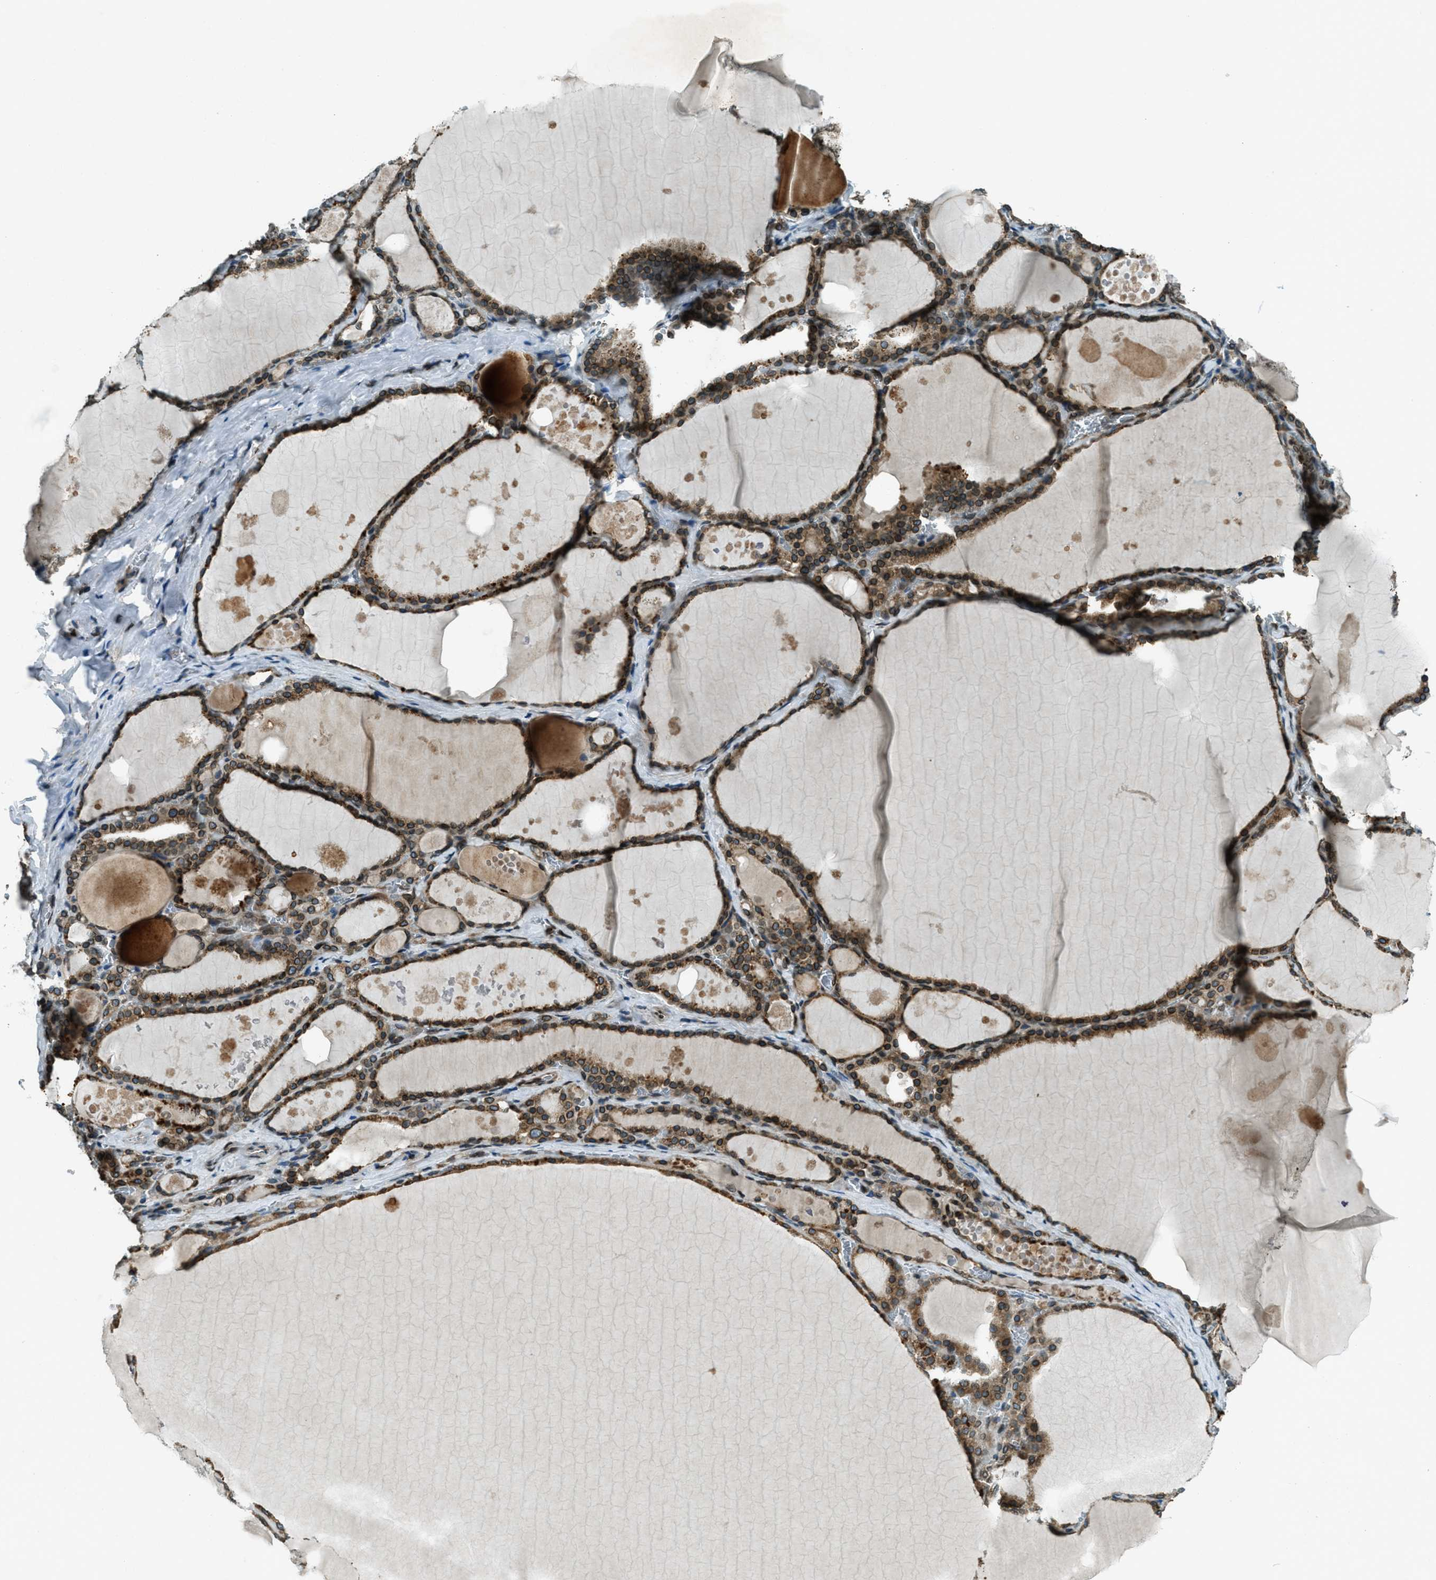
{"staining": {"intensity": "strong", "quantity": ">75%", "location": "cytoplasmic/membranous,nuclear"}, "tissue": "thyroid gland", "cell_type": "Glandular cells", "image_type": "normal", "snomed": [{"axis": "morphology", "description": "Normal tissue, NOS"}, {"axis": "topography", "description": "Thyroid gland"}], "caption": "Immunohistochemical staining of unremarkable thyroid gland shows high levels of strong cytoplasmic/membranous,nuclear expression in about >75% of glandular cells.", "gene": "LEMD2", "patient": {"sex": "male", "age": 56}}